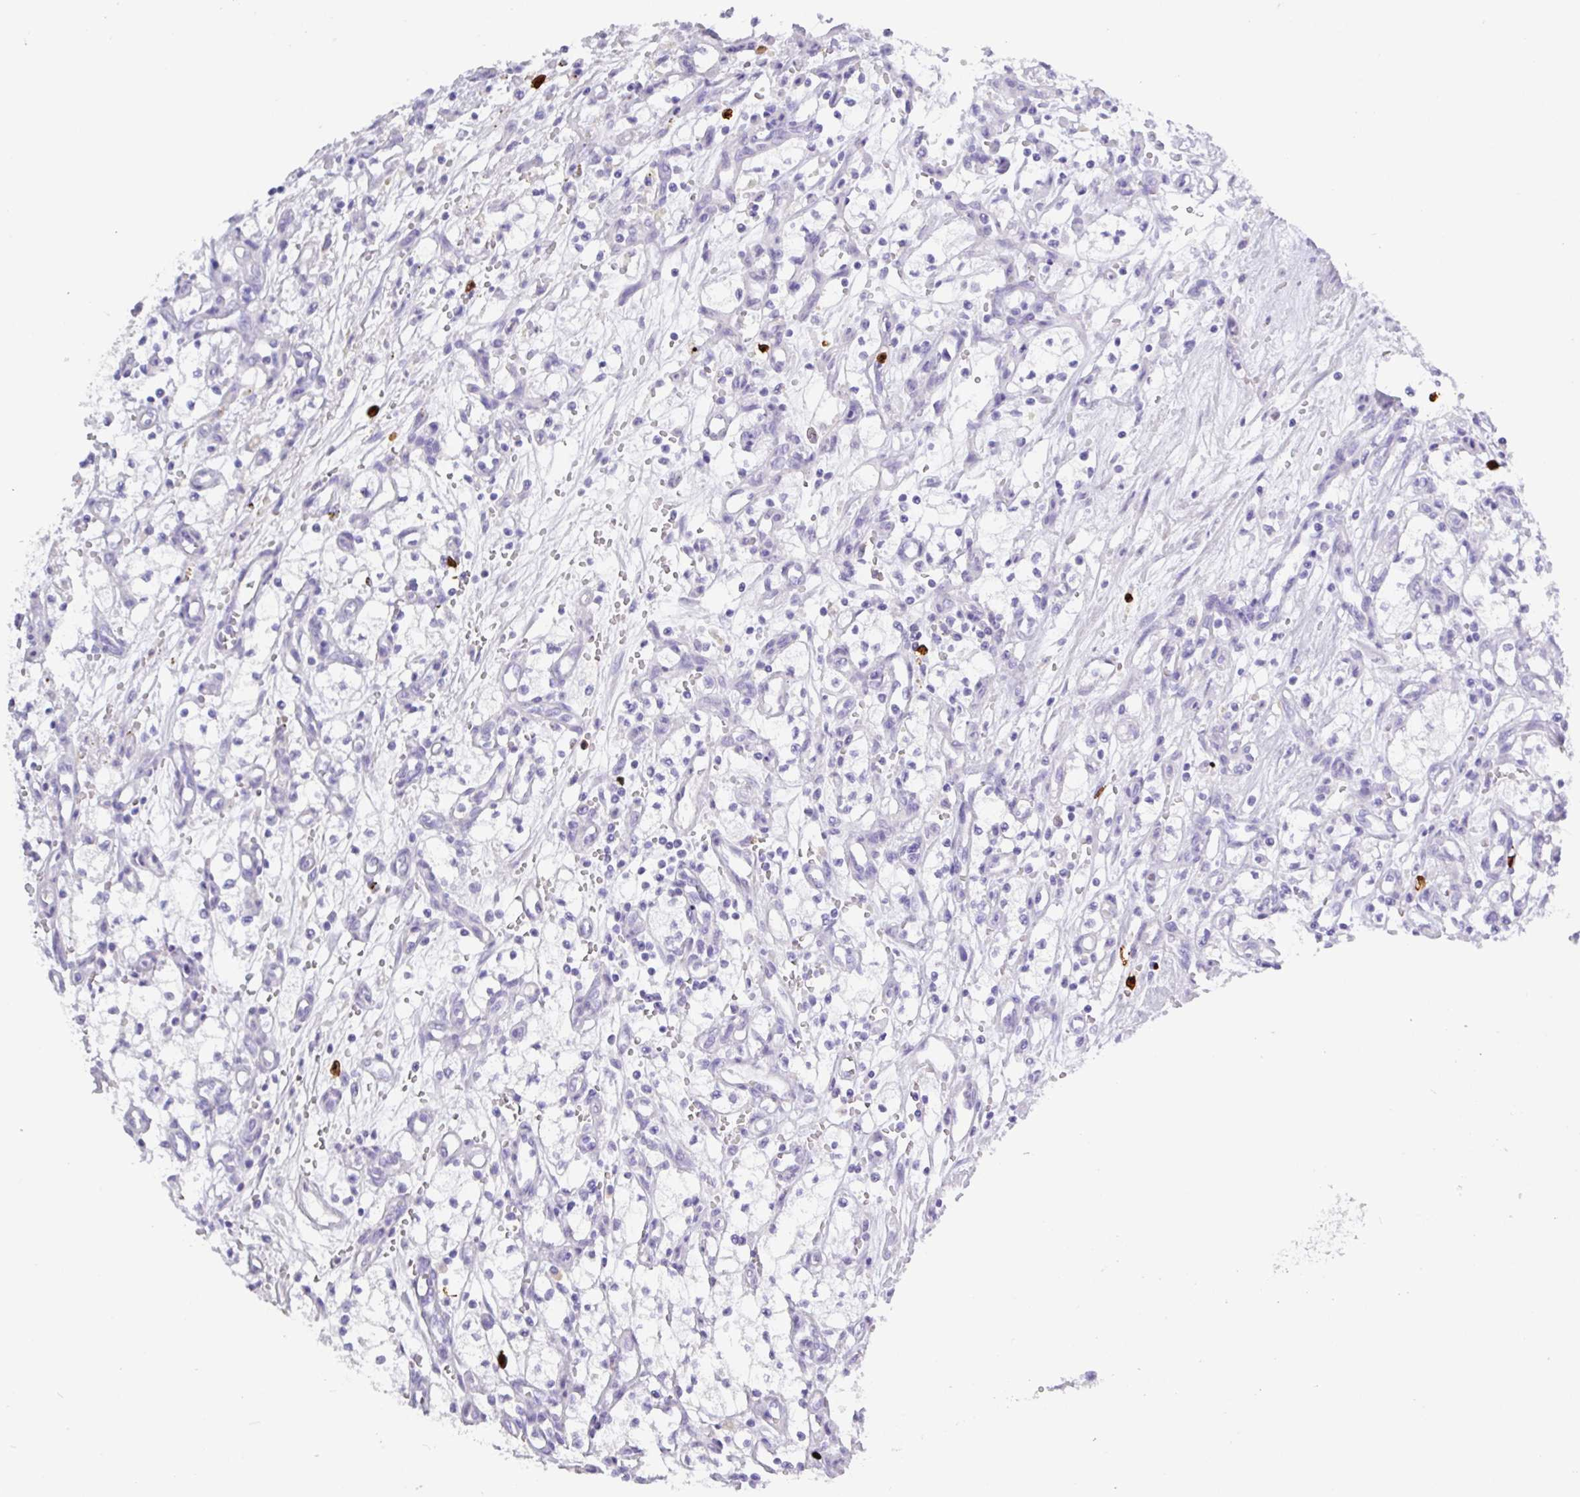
{"staining": {"intensity": "negative", "quantity": "none", "location": "none"}, "tissue": "renal cancer", "cell_type": "Tumor cells", "image_type": "cancer", "snomed": [{"axis": "morphology", "description": "Adenocarcinoma, NOS"}, {"axis": "topography", "description": "Kidney"}], "caption": "DAB (3,3'-diaminobenzidine) immunohistochemical staining of renal adenocarcinoma reveals no significant staining in tumor cells. (DAB (3,3'-diaminobenzidine) IHC with hematoxylin counter stain).", "gene": "MRM2", "patient": {"sex": "male", "age": 59}}